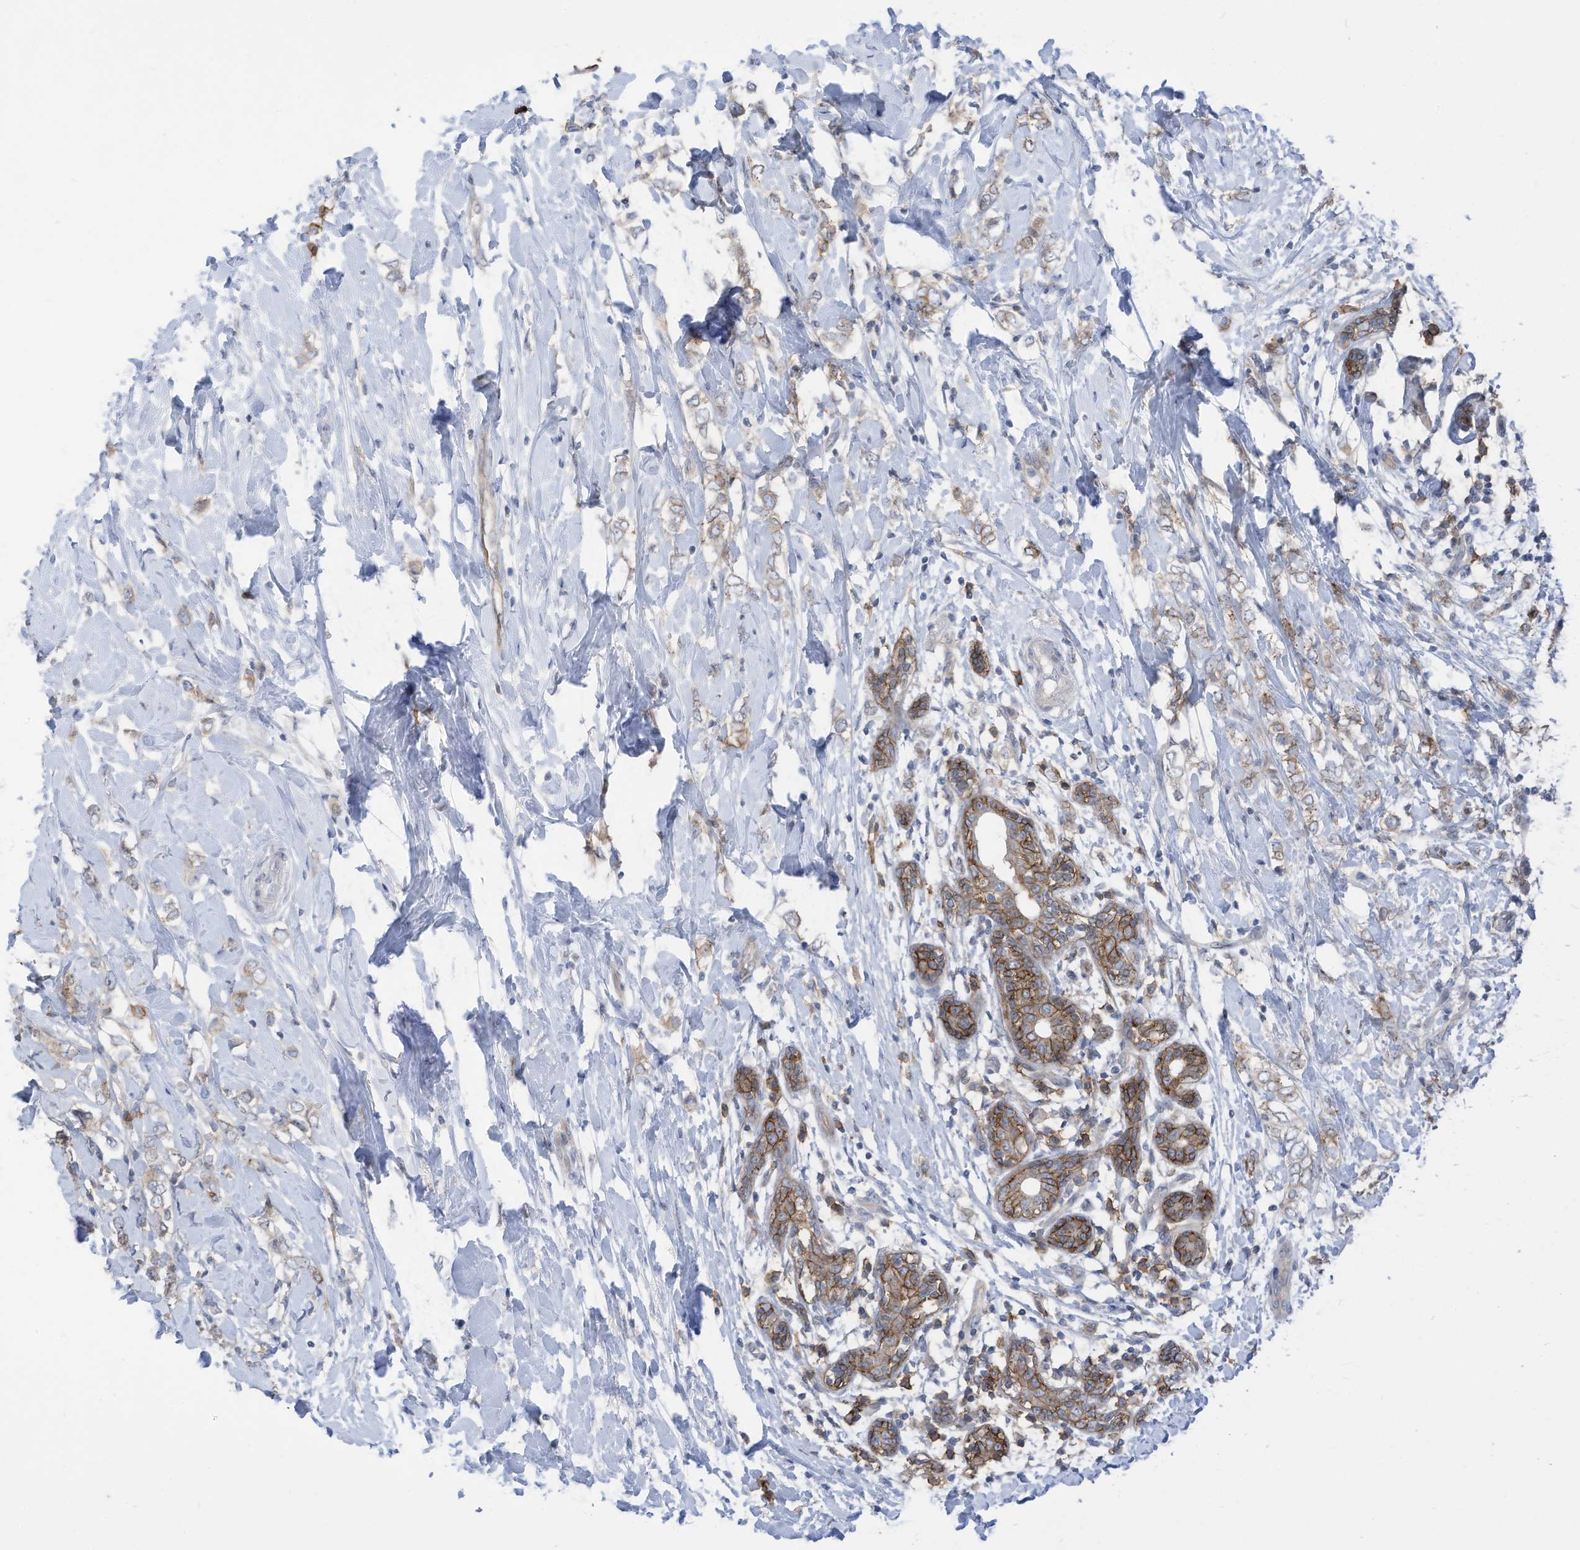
{"staining": {"intensity": "weak", "quantity": "25%-75%", "location": "cytoplasmic/membranous"}, "tissue": "breast cancer", "cell_type": "Tumor cells", "image_type": "cancer", "snomed": [{"axis": "morphology", "description": "Normal tissue, NOS"}, {"axis": "morphology", "description": "Lobular carcinoma"}, {"axis": "topography", "description": "Breast"}], "caption": "Weak cytoplasmic/membranous expression for a protein is appreciated in approximately 25%-75% of tumor cells of breast cancer (lobular carcinoma) using immunohistochemistry (IHC).", "gene": "SLC1A5", "patient": {"sex": "female", "age": 47}}